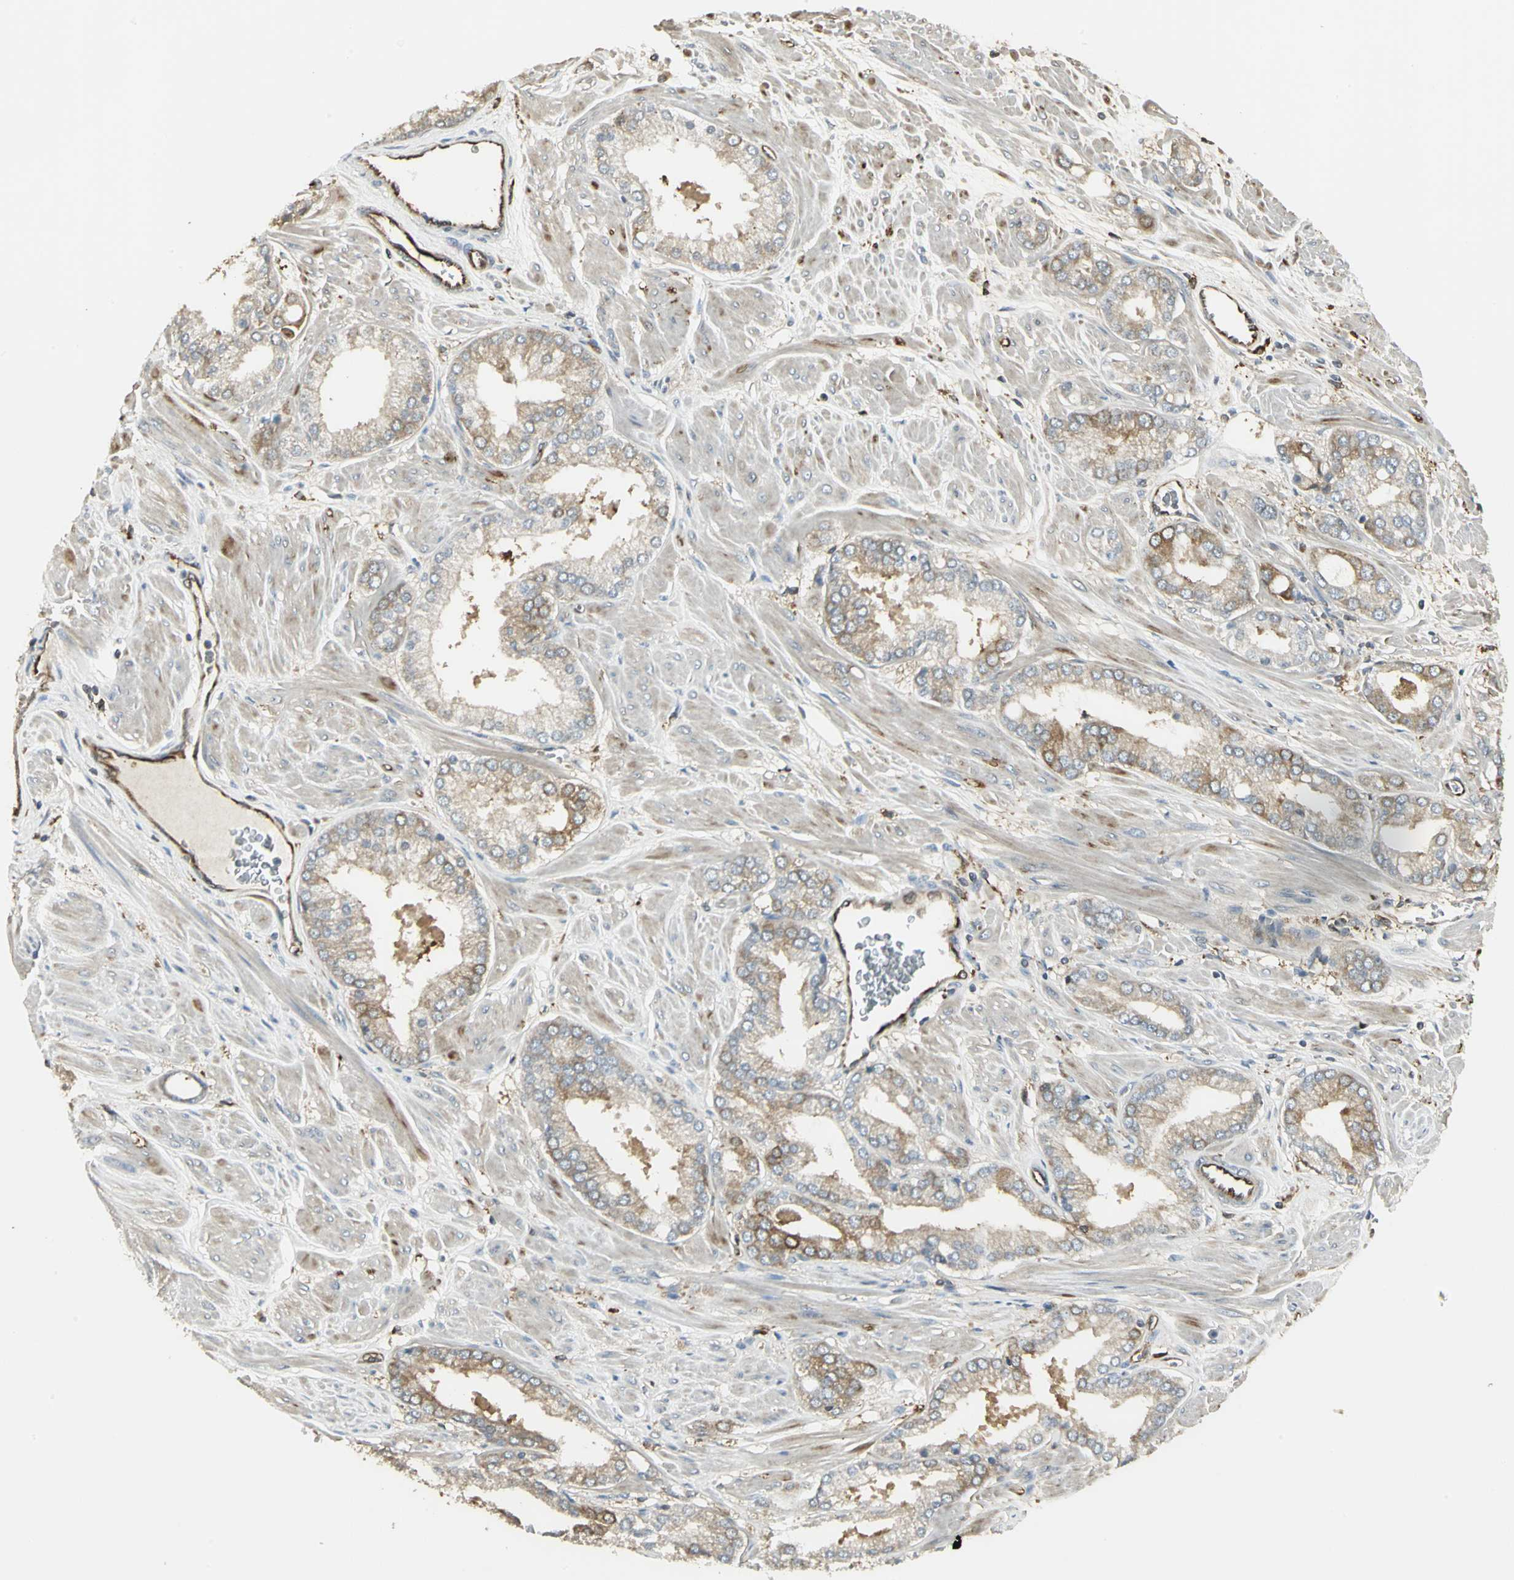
{"staining": {"intensity": "weak", "quantity": "25%-75%", "location": "cytoplasmic/membranous"}, "tissue": "prostate cancer", "cell_type": "Tumor cells", "image_type": "cancer", "snomed": [{"axis": "morphology", "description": "Adenocarcinoma, High grade"}, {"axis": "topography", "description": "Prostate"}], "caption": "The micrograph demonstrates staining of high-grade adenocarcinoma (prostate), revealing weak cytoplasmic/membranous protein staining (brown color) within tumor cells.", "gene": "PRXL2B", "patient": {"sex": "male", "age": 61}}